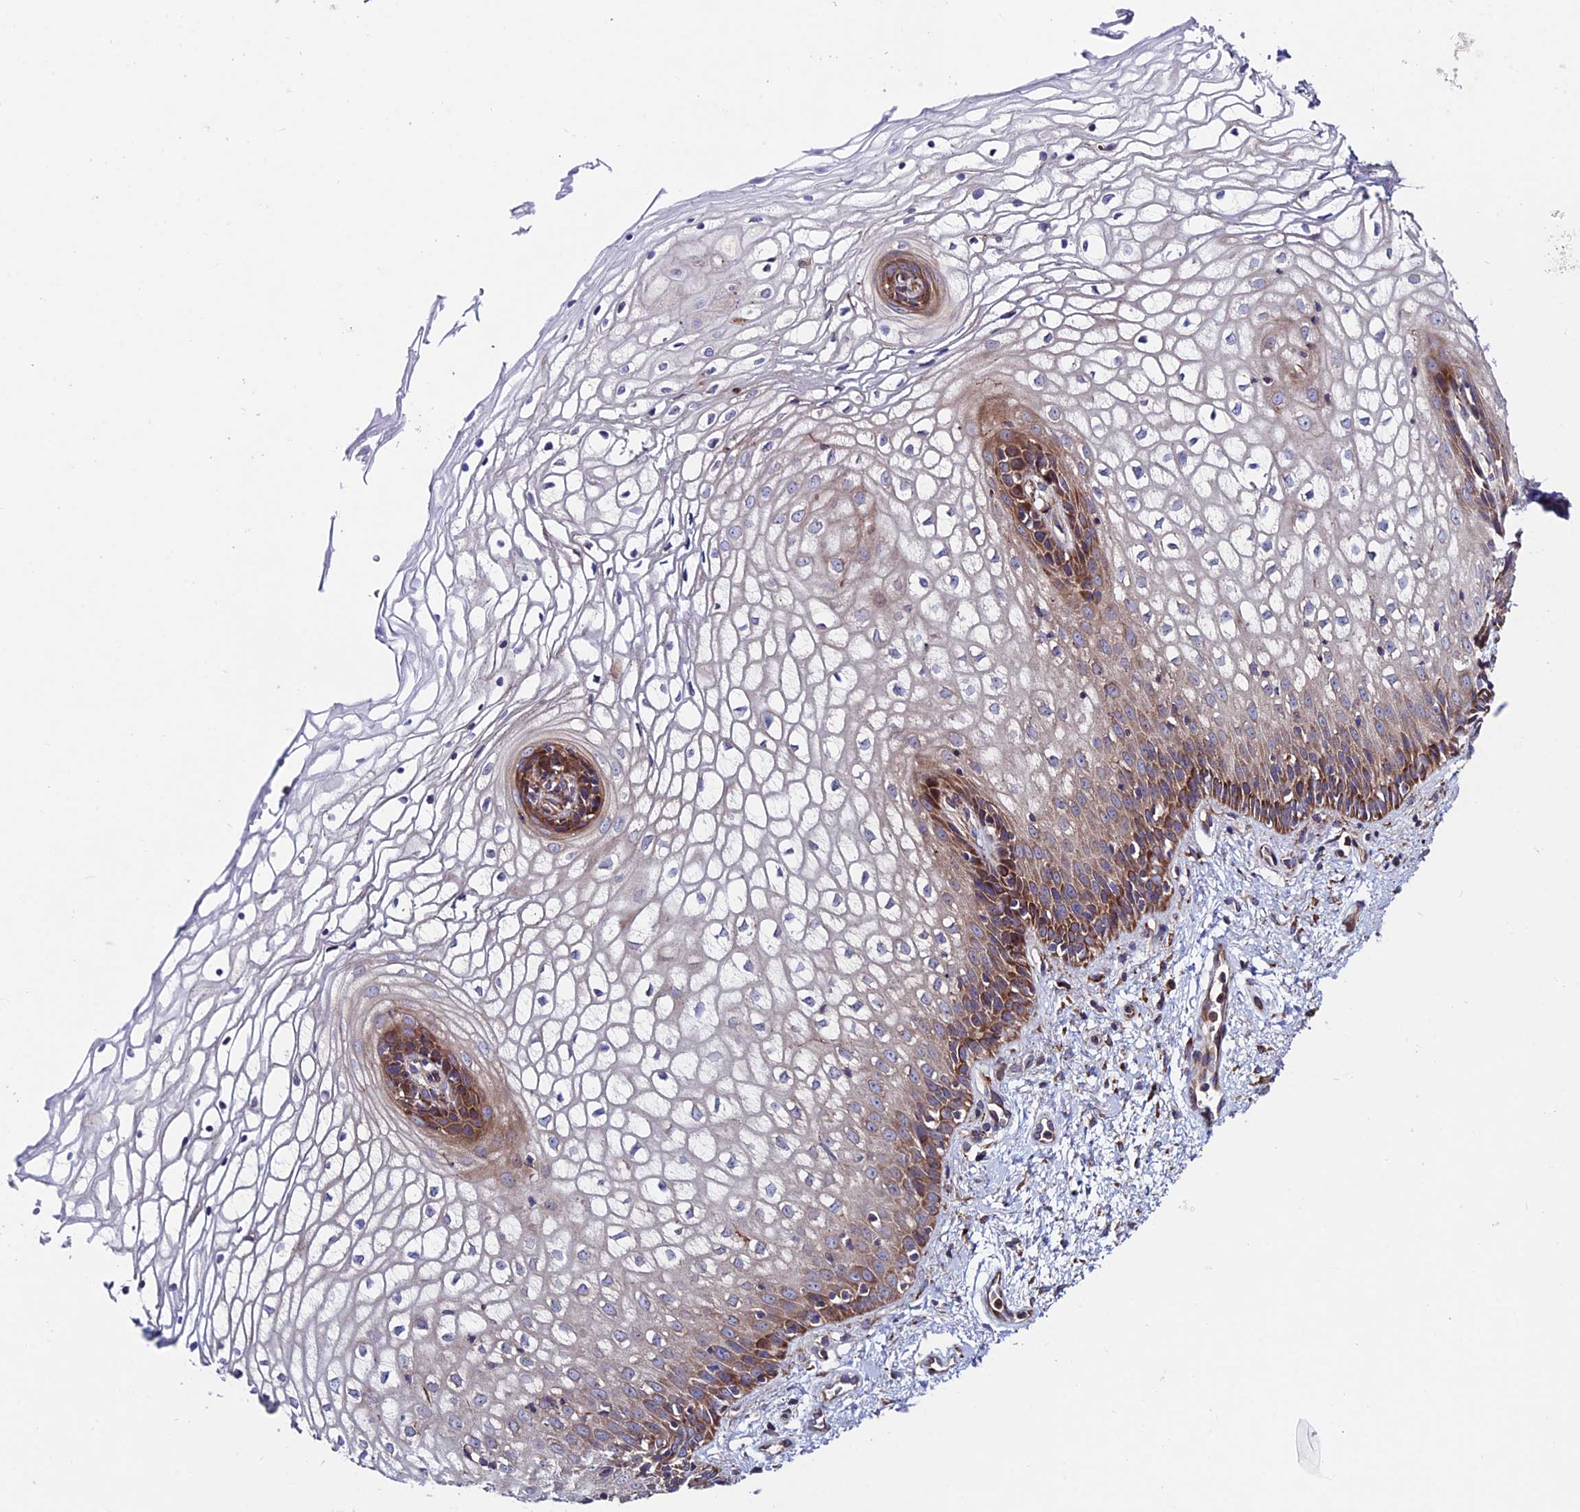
{"staining": {"intensity": "strong", "quantity": "25%-75%", "location": "cytoplasmic/membranous"}, "tissue": "vagina", "cell_type": "Squamous epithelial cells", "image_type": "normal", "snomed": [{"axis": "morphology", "description": "Normal tissue, NOS"}, {"axis": "topography", "description": "Vagina"}], "caption": "A brown stain labels strong cytoplasmic/membranous positivity of a protein in squamous epithelial cells of benign vagina.", "gene": "EIF3K", "patient": {"sex": "female", "age": 34}}